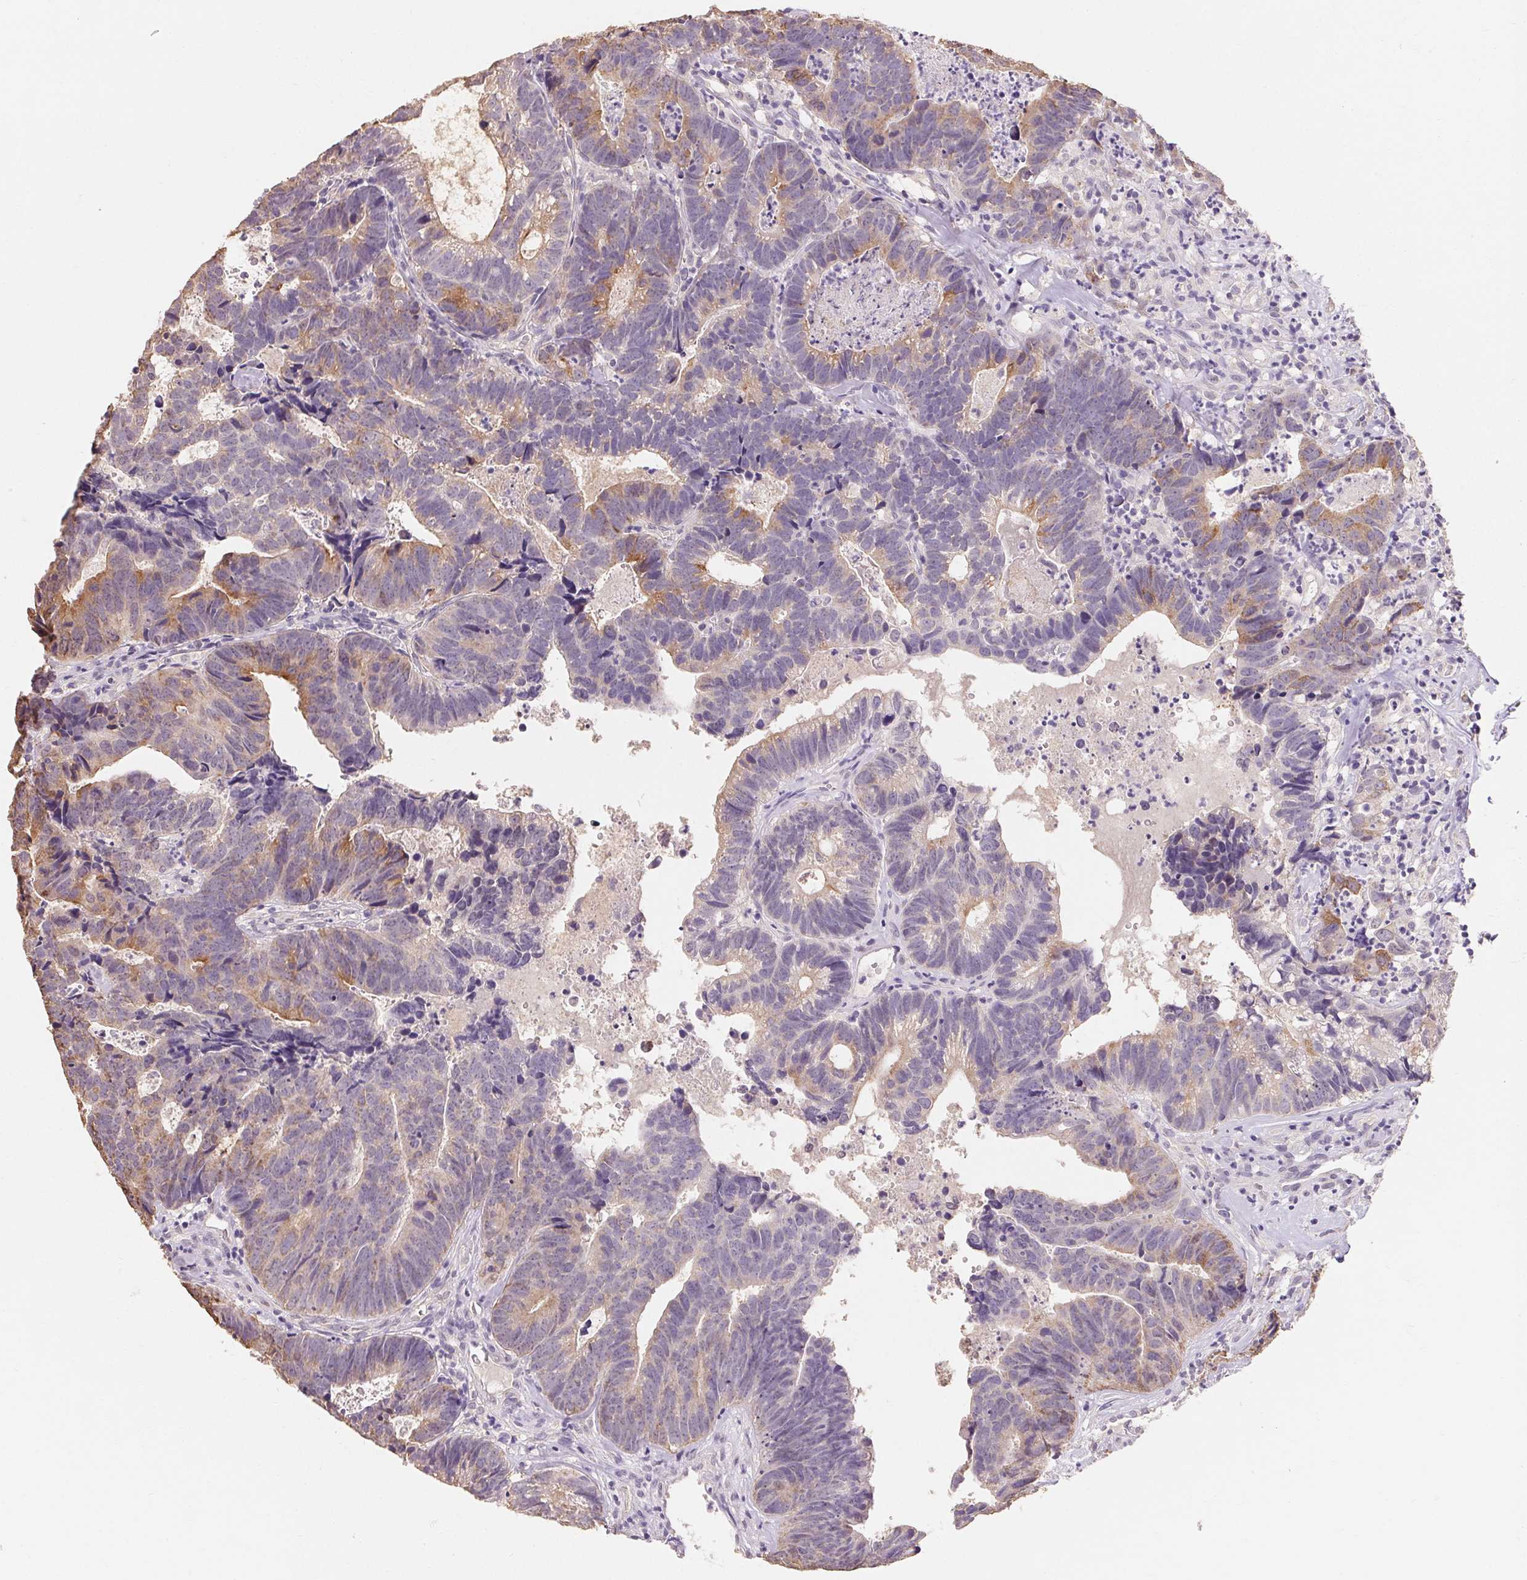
{"staining": {"intensity": "moderate", "quantity": "25%-75%", "location": "cytoplasmic/membranous"}, "tissue": "head and neck cancer", "cell_type": "Tumor cells", "image_type": "cancer", "snomed": [{"axis": "morphology", "description": "Adenocarcinoma, NOS"}, {"axis": "topography", "description": "Head-Neck"}], "caption": "Brown immunohistochemical staining in human adenocarcinoma (head and neck) reveals moderate cytoplasmic/membranous expression in approximately 25%-75% of tumor cells.", "gene": "MAP7D2", "patient": {"sex": "male", "age": 62}}